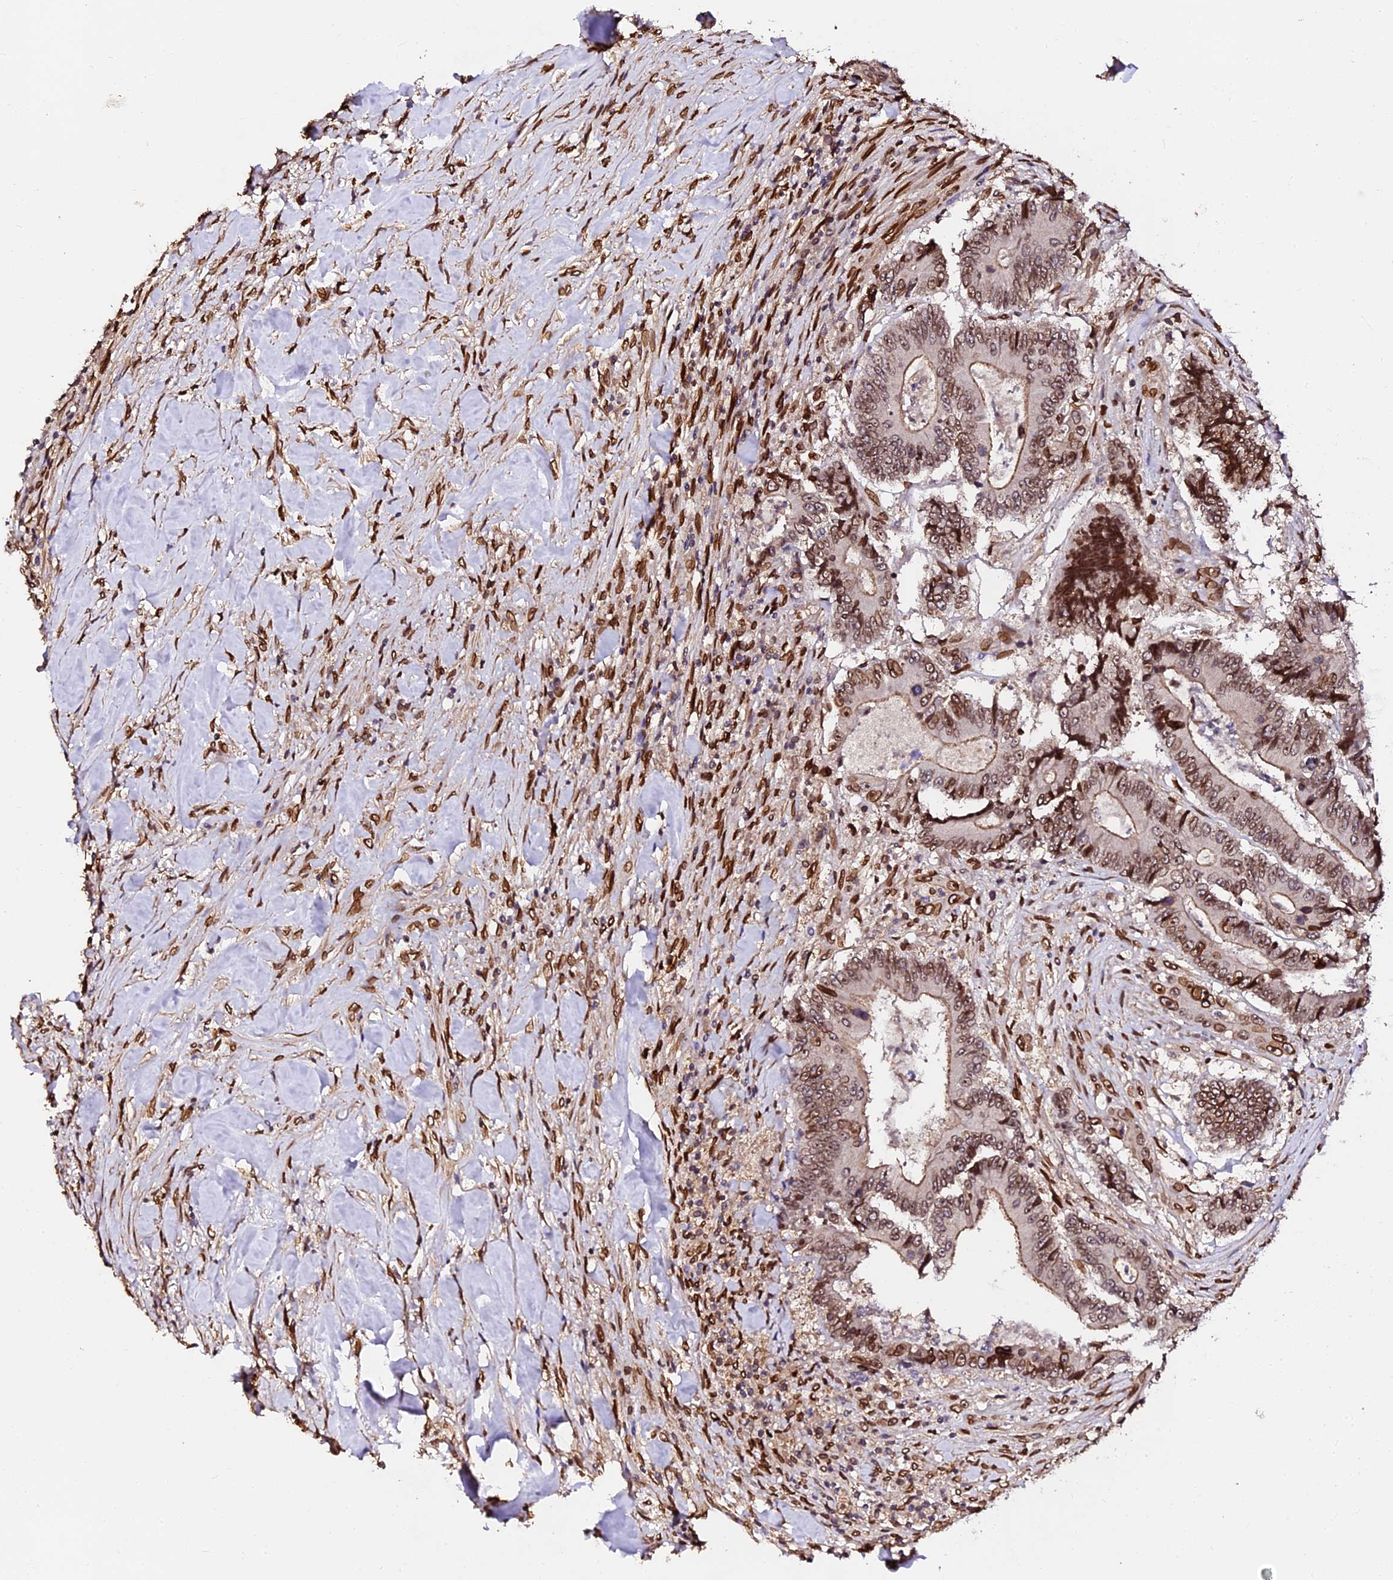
{"staining": {"intensity": "moderate", "quantity": ">75%", "location": "cytoplasmic/membranous,nuclear"}, "tissue": "colorectal cancer", "cell_type": "Tumor cells", "image_type": "cancer", "snomed": [{"axis": "morphology", "description": "Adenocarcinoma, NOS"}, {"axis": "topography", "description": "Colon"}], "caption": "Human adenocarcinoma (colorectal) stained for a protein (brown) shows moderate cytoplasmic/membranous and nuclear positive positivity in approximately >75% of tumor cells.", "gene": "ANAPC5", "patient": {"sex": "male", "age": 83}}